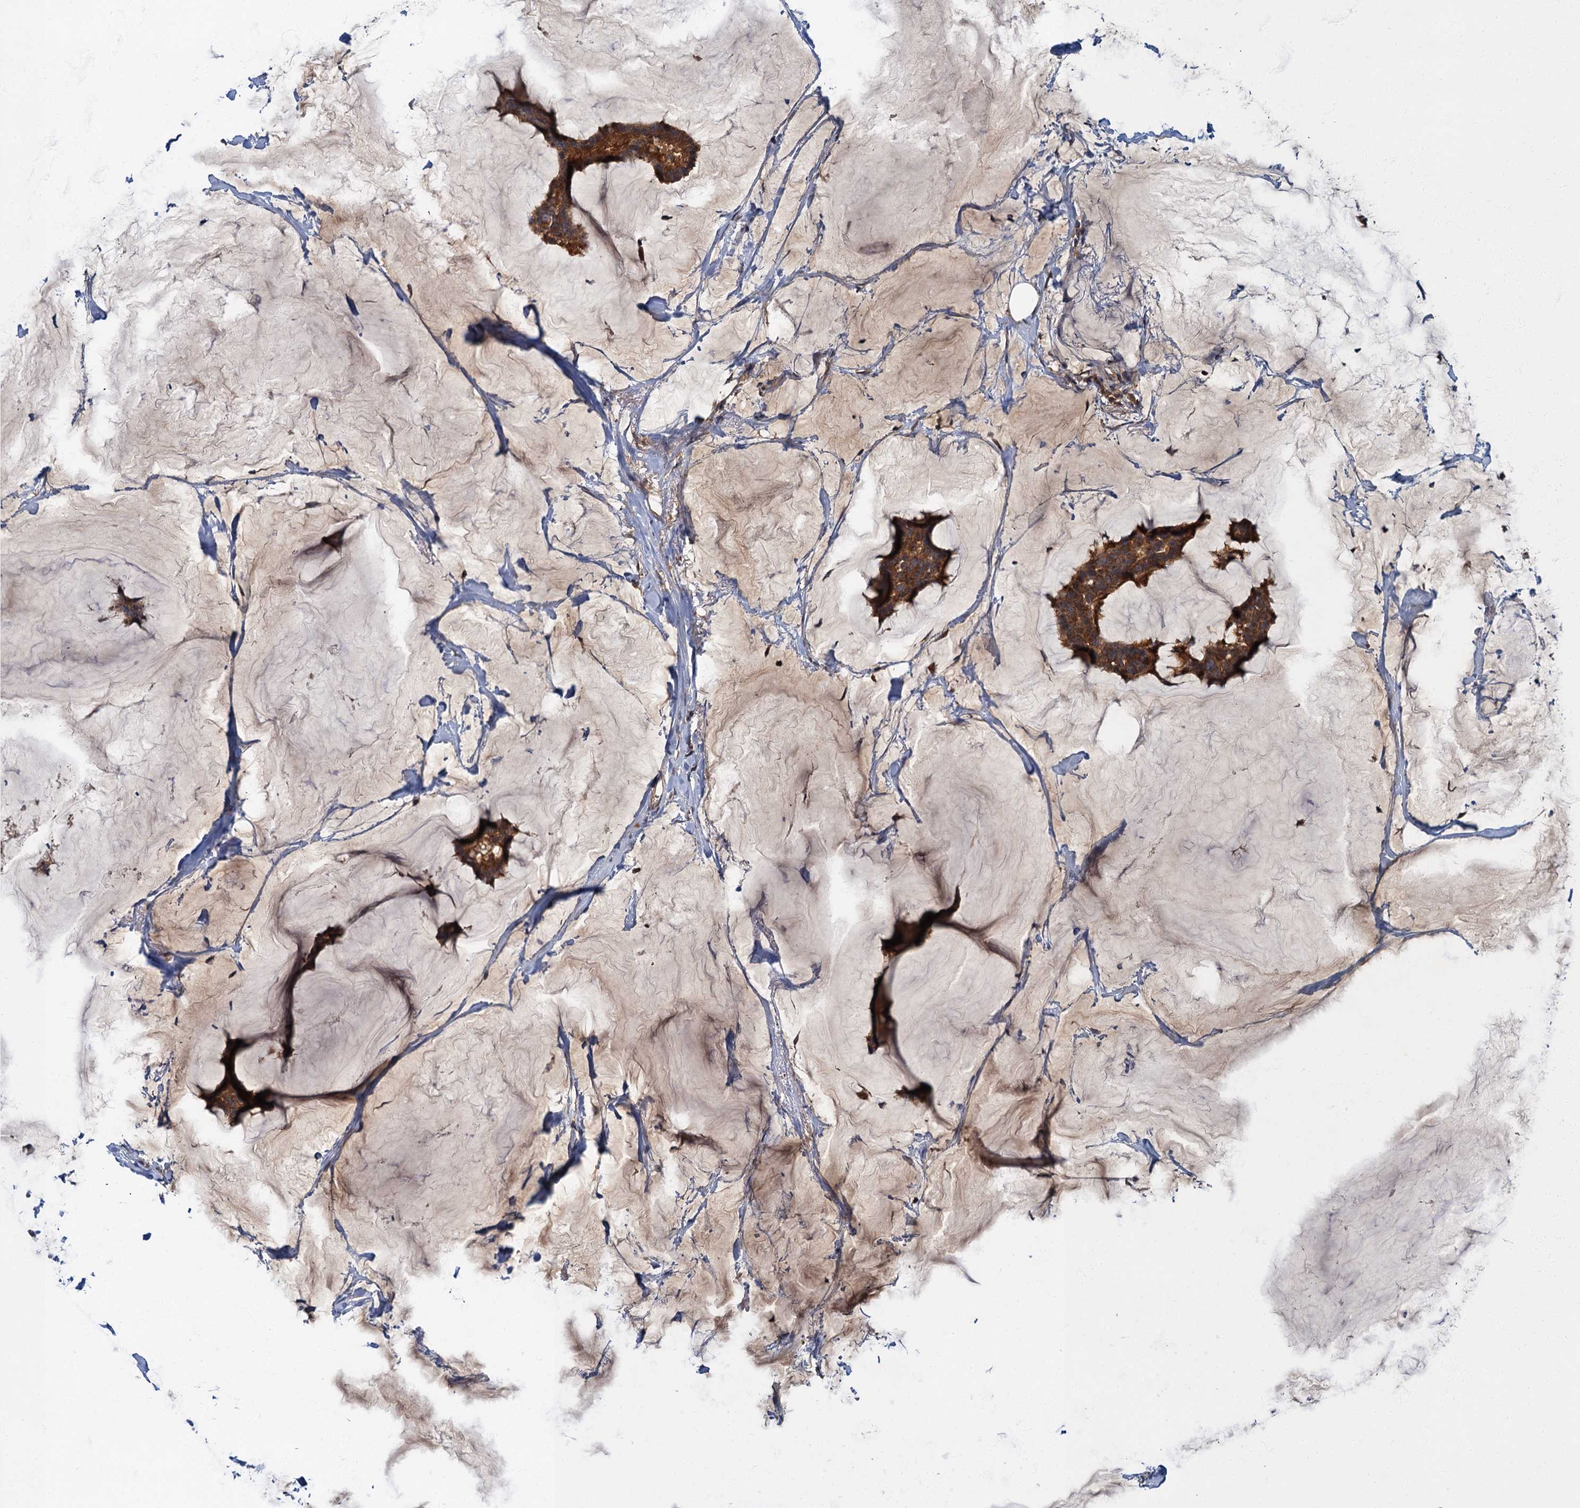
{"staining": {"intensity": "moderate", "quantity": ">75%", "location": "cytoplasmic/membranous"}, "tissue": "breast cancer", "cell_type": "Tumor cells", "image_type": "cancer", "snomed": [{"axis": "morphology", "description": "Duct carcinoma"}, {"axis": "topography", "description": "Breast"}], "caption": "An image of breast intraductal carcinoma stained for a protein displays moderate cytoplasmic/membranous brown staining in tumor cells.", "gene": "WDCP", "patient": {"sex": "female", "age": 93}}